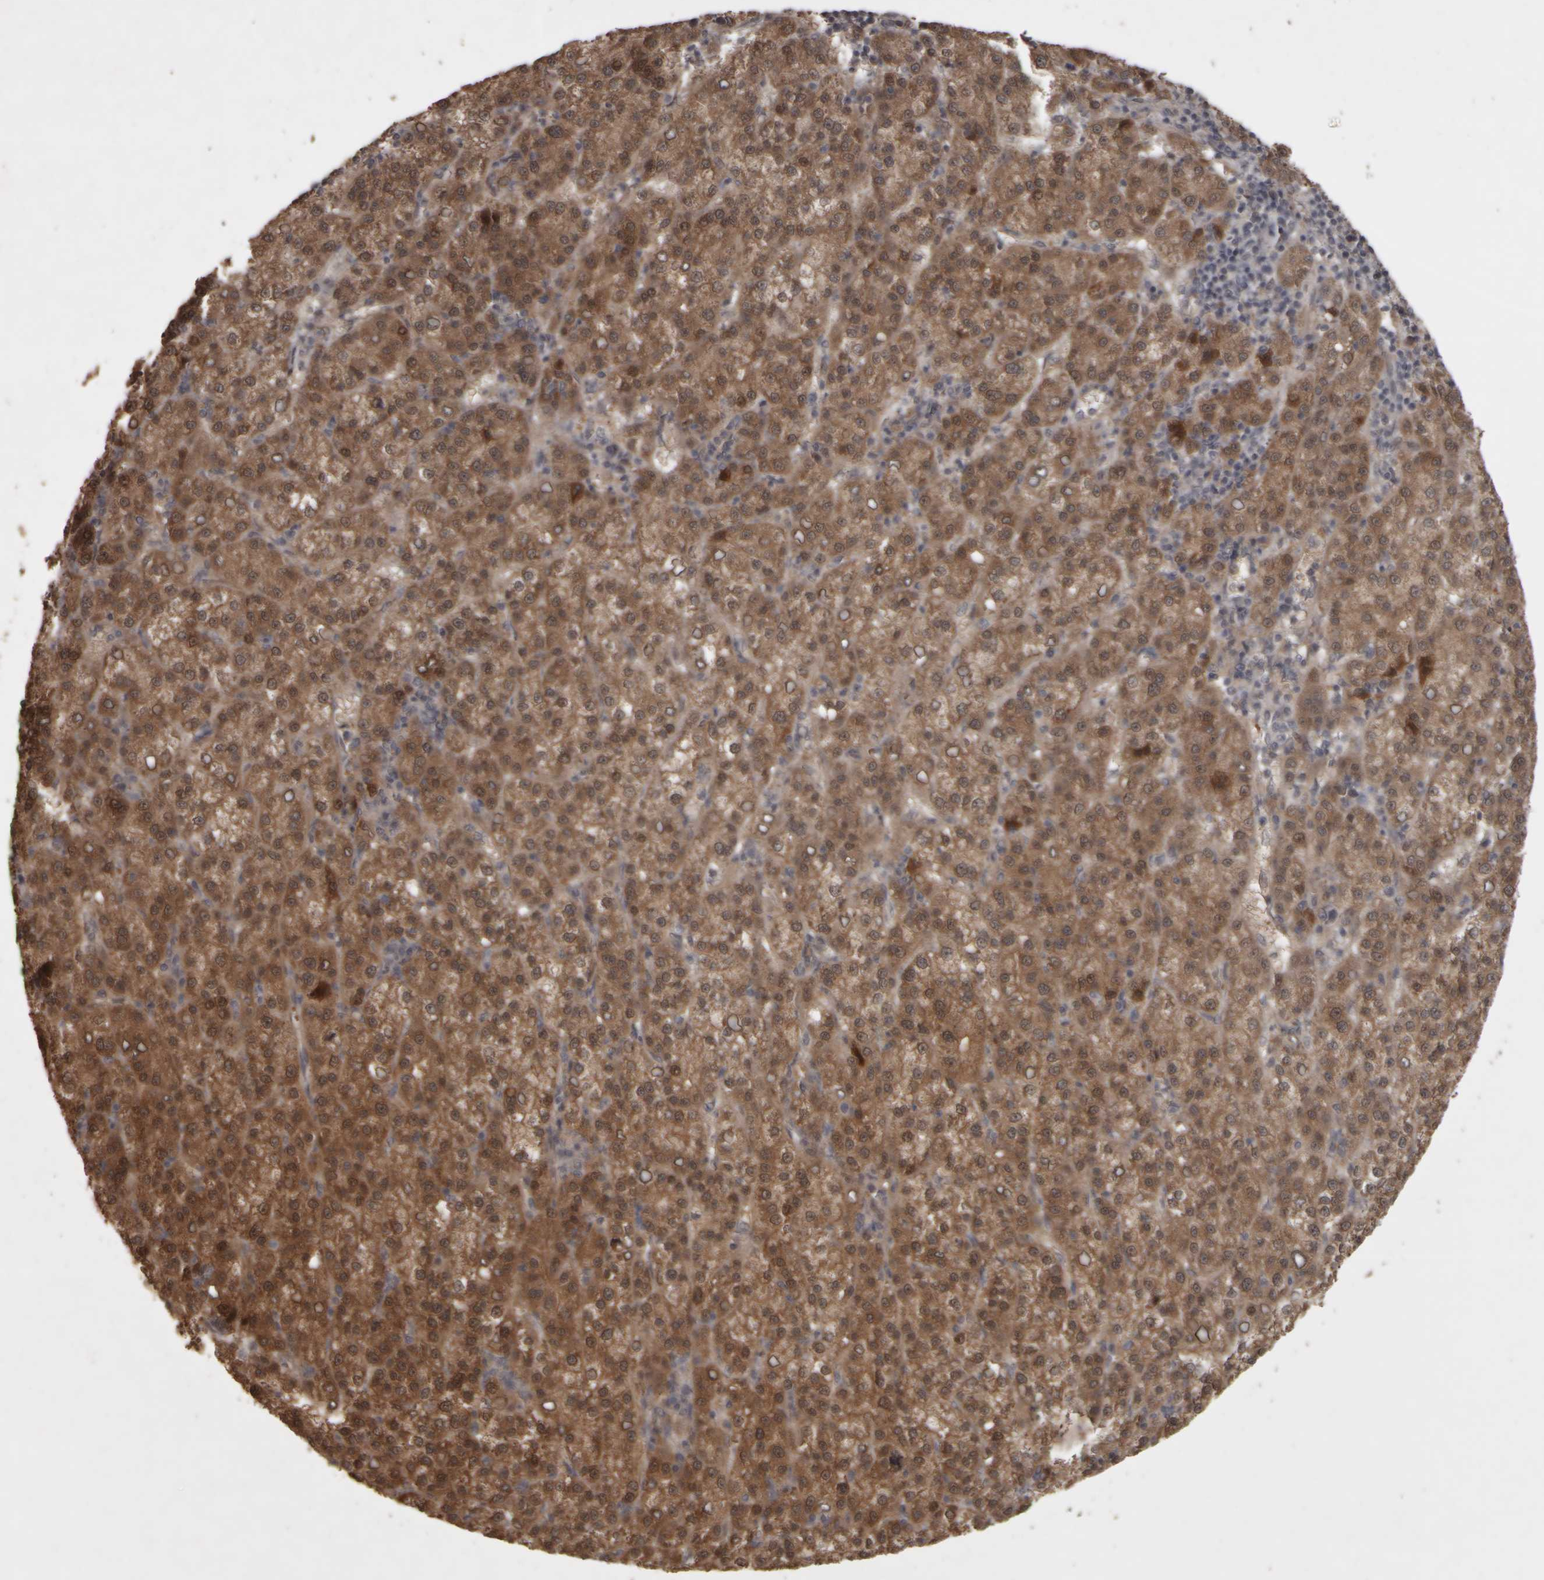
{"staining": {"intensity": "strong", "quantity": ">75%", "location": "cytoplasmic/membranous"}, "tissue": "liver cancer", "cell_type": "Tumor cells", "image_type": "cancer", "snomed": [{"axis": "morphology", "description": "Carcinoma, Hepatocellular, NOS"}, {"axis": "topography", "description": "Liver"}], "caption": "Immunohistochemistry image of neoplastic tissue: liver cancer (hepatocellular carcinoma) stained using immunohistochemistry shows high levels of strong protein expression localized specifically in the cytoplasmic/membranous of tumor cells, appearing as a cytoplasmic/membranous brown color.", "gene": "ACO1", "patient": {"sex": "female", "age": 58}}